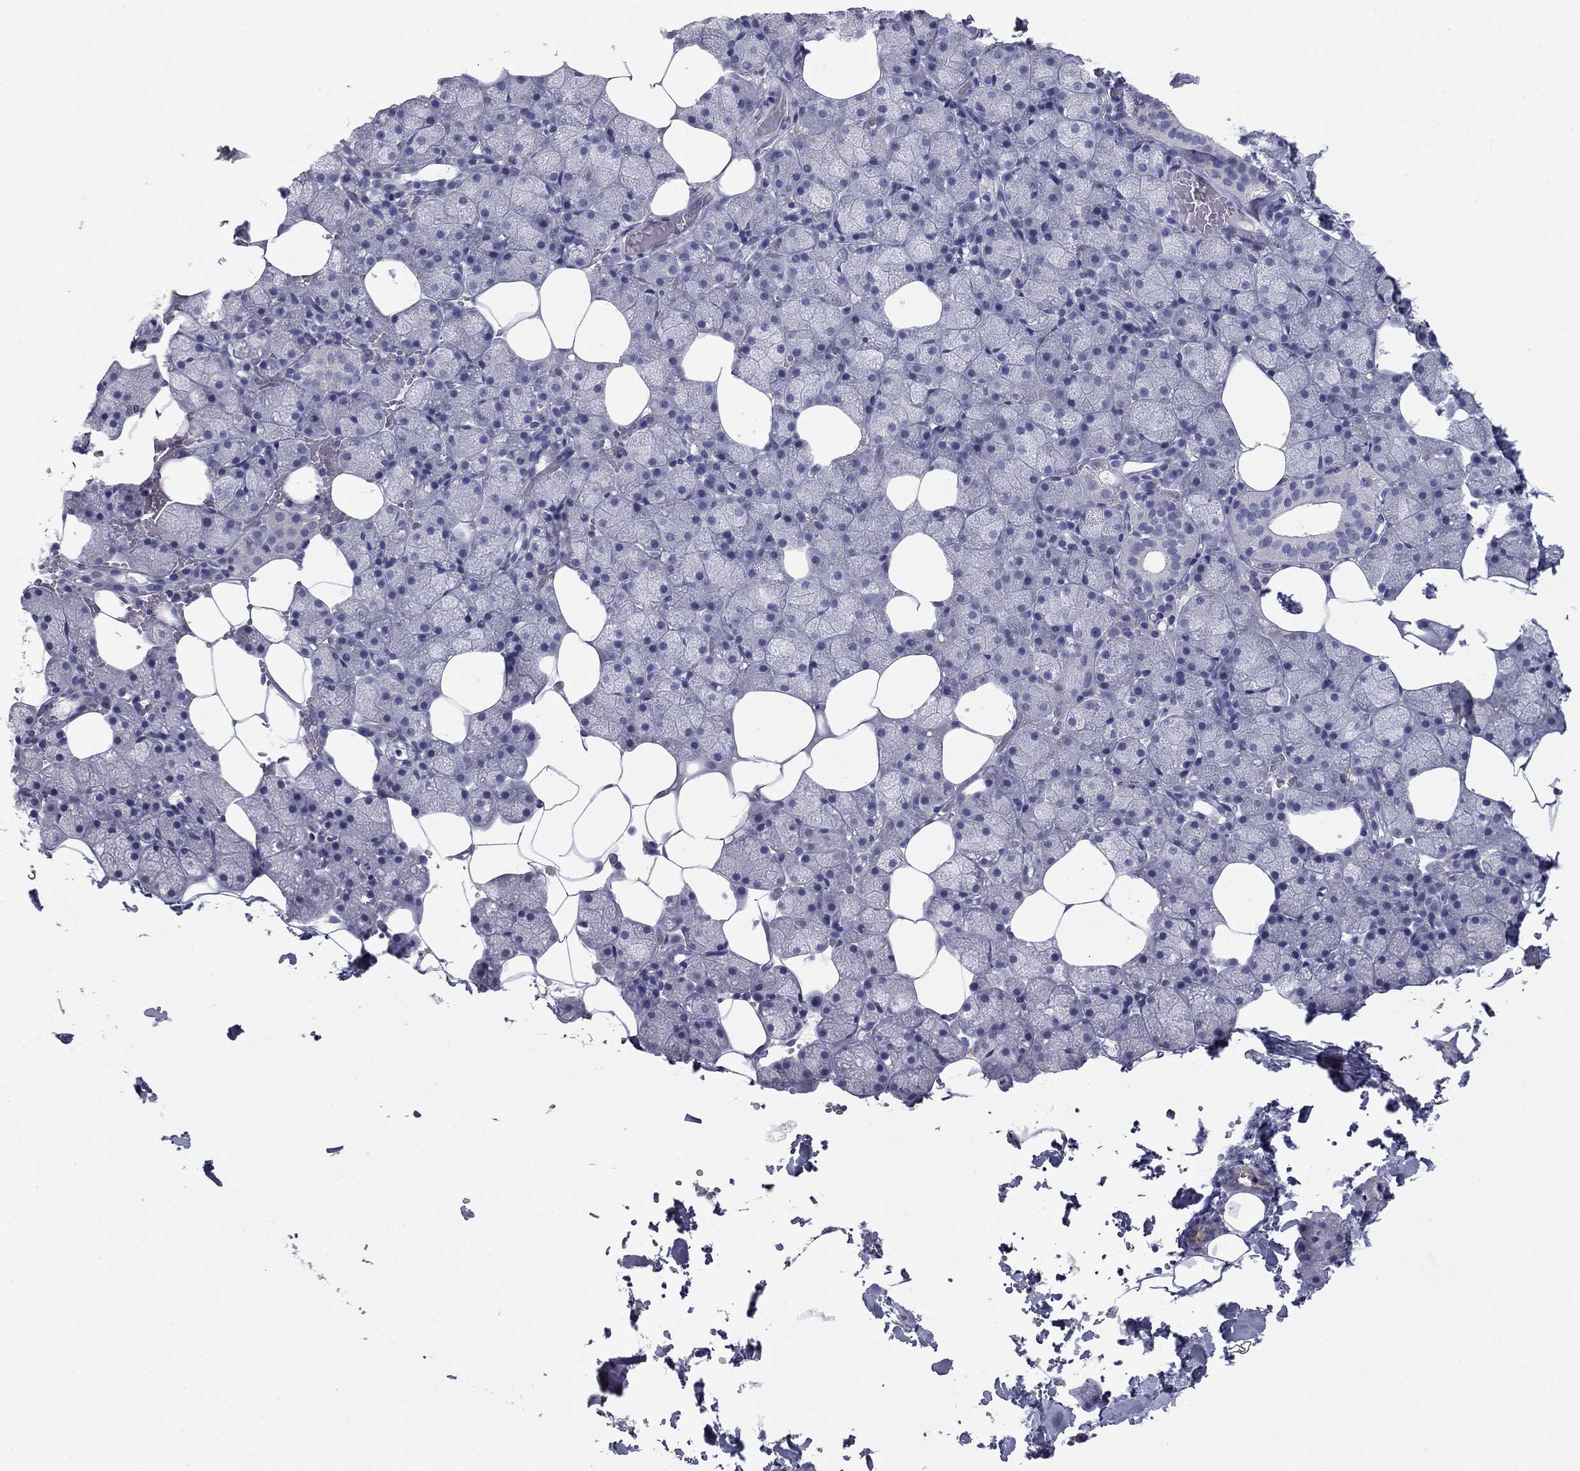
{"staining": {"intensity": "negative", "quantity": "none", "location": "none"}, "tissue": "salivary gland", "cell_type": "Glandular cells", "image_type": "normal", "snomed": [{"axis": "morphology", "description": "Normal tissue, NOS"}, {"axis": "topography", "description": "Salivary gland"}], "caption": "A histopathology image of salivary gland stained for a protein shows no brown staining in glandular cells. The staining was performed using DAB (3,3'-diaminobenzidine) to visualize the protein expression in brown, while the nuclei were stained in blue with hematoxylin (Magnification: 20x).", "gene": "SEPTIN3", "patient": {"sex": "male", "age": 38}}